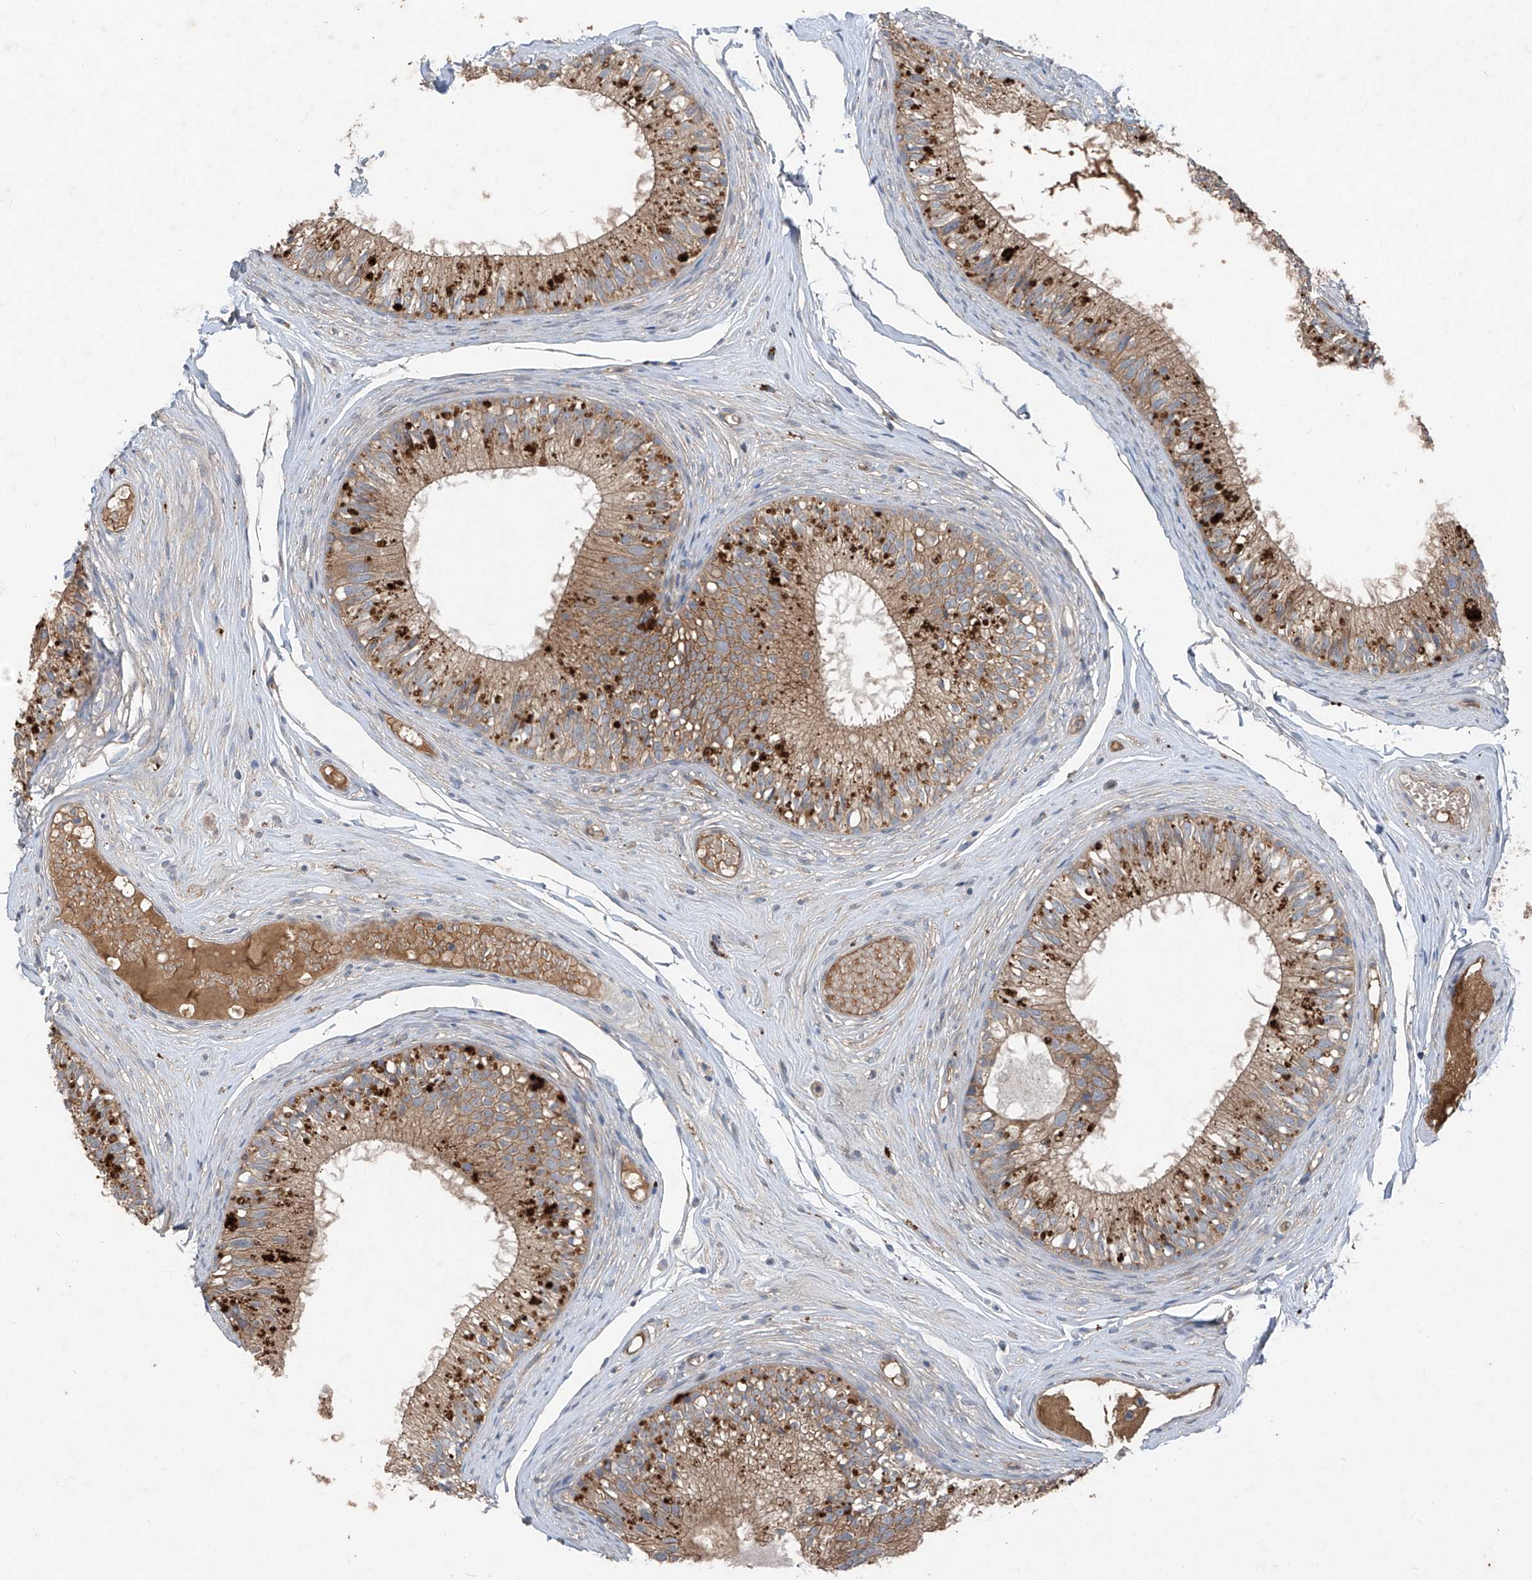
{"staining": {"intensity": "moderate", "quantity": ">75%", "location": "cytoplasmic/membranous"}, "tissue": "epididymis", "cell_type": "Glandular cells", "image_type": "normal", "snomed": [{"axis": "morphology", "description": "Normal tissue, NOS"}, {"axis": "morphology", "description": "Seminoma in situ"}, {"axis": "topography", "description": "Testis"}, {"axis": "topography", "description": "Epididymis"}], "caption": "Immunohistochemical staining of normal human epididymis displays medium levels of moderate cytoplasmic/membranous staining in approximately >75% of glandular cells. Nuclei are stained in blue.", "gene": "FOXRED2", "patient": {"sex": "male", "age": 28}}